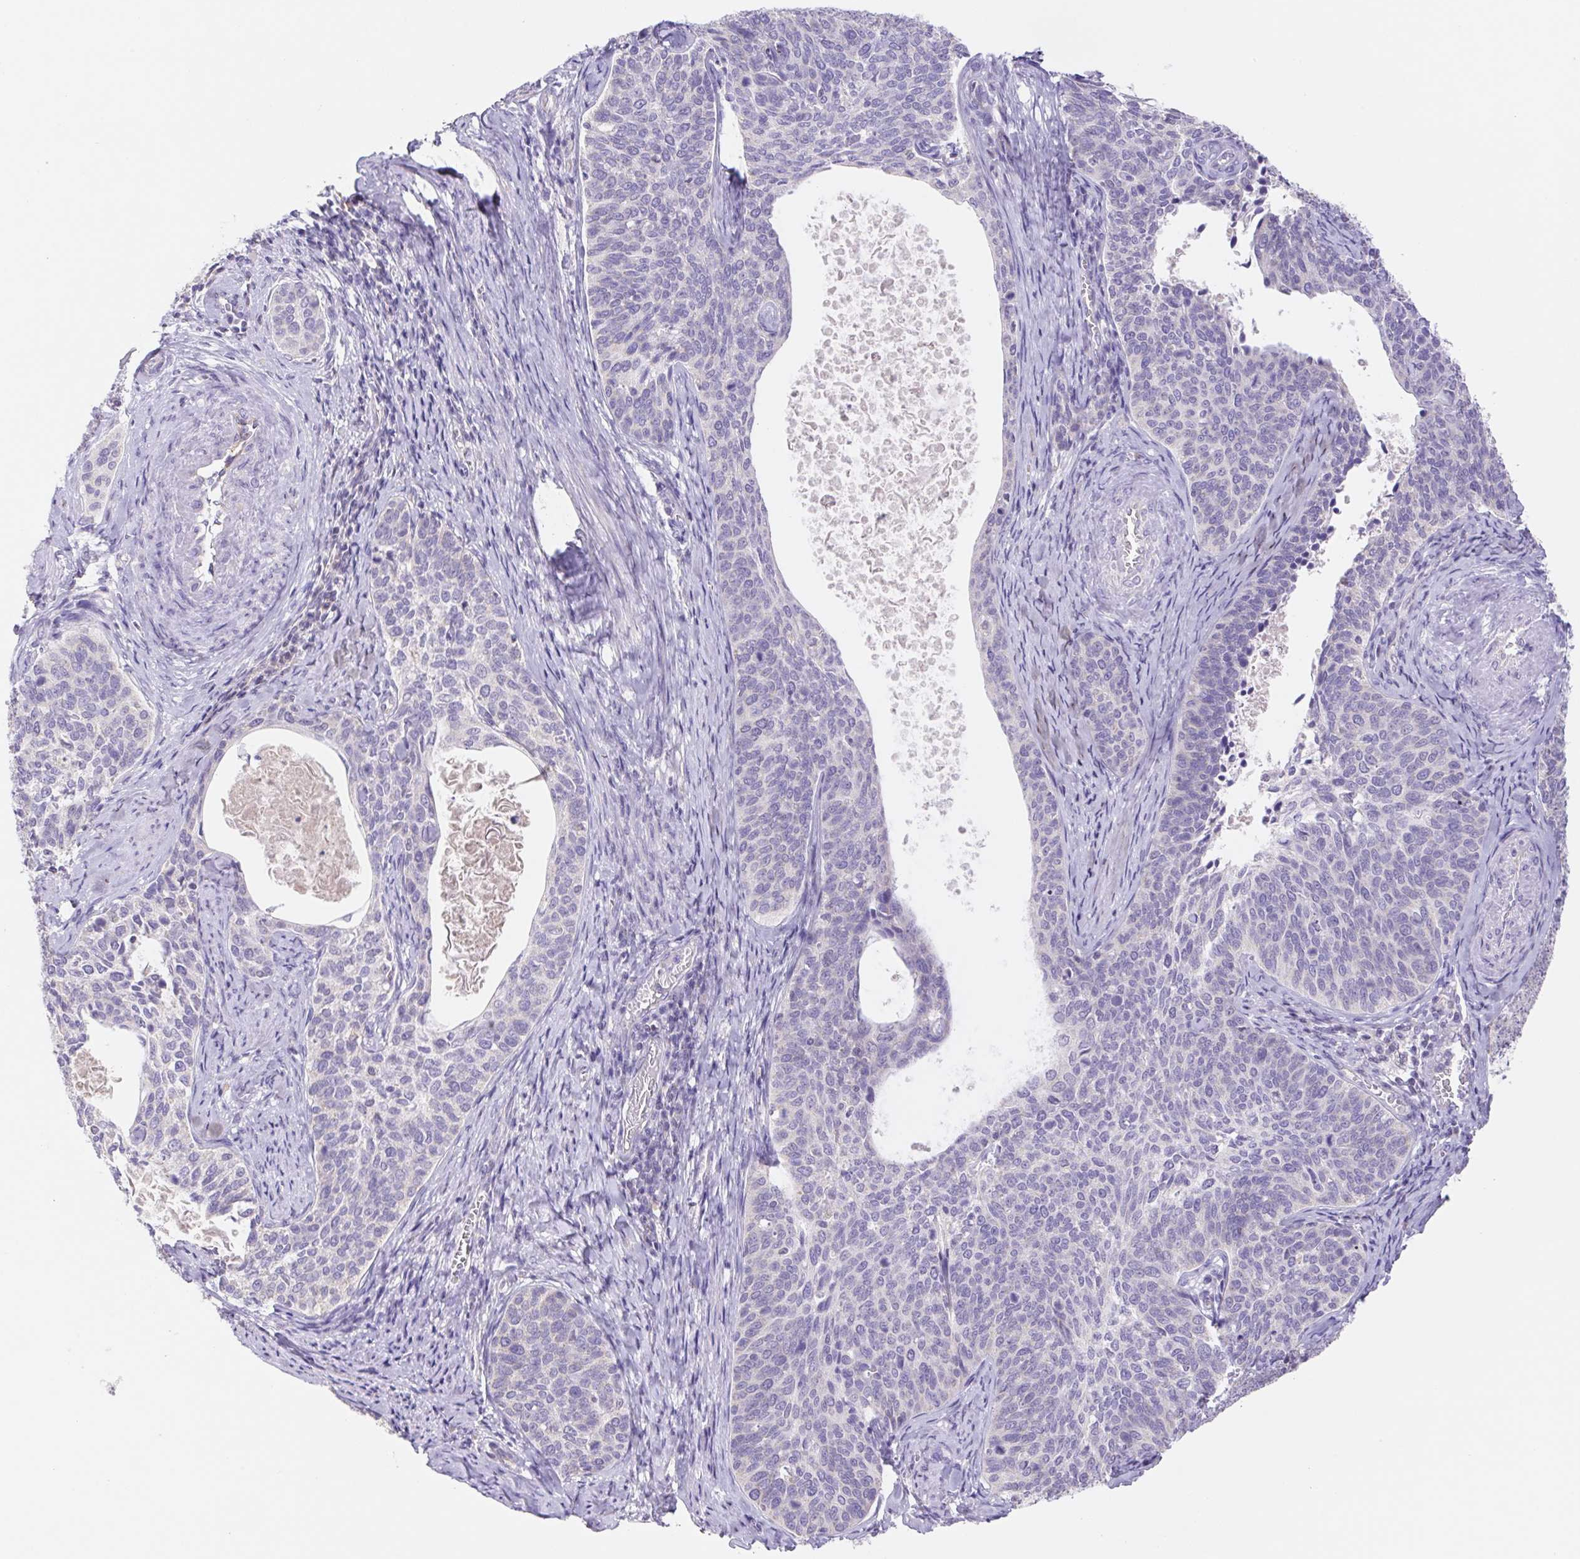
{"staining": {"intensity": "negative", "quantity": "none", "location": "none"}, "tissue": "cervical cancer", "cell_type": "Tumor cells", "image_type": "cancer", "snomed": [{"axis": "morphology", "description": "Squamous cell carcinoma, NOS"}, {"axis": "topography", "description": "Cervix"}], "caption": "Immunohistochemistry photomicrograph of neoplastic tissue: cervical cancer (squamous cell carcinoma) stained with DAB exhibits no significant protein staining in tumor cells. The staining is performed using DAB brown chromogen with nuclei counter-stained in using hematoxylin.", "gene": "FKBP6", "patient": {"sex": "female", "age": 69}}